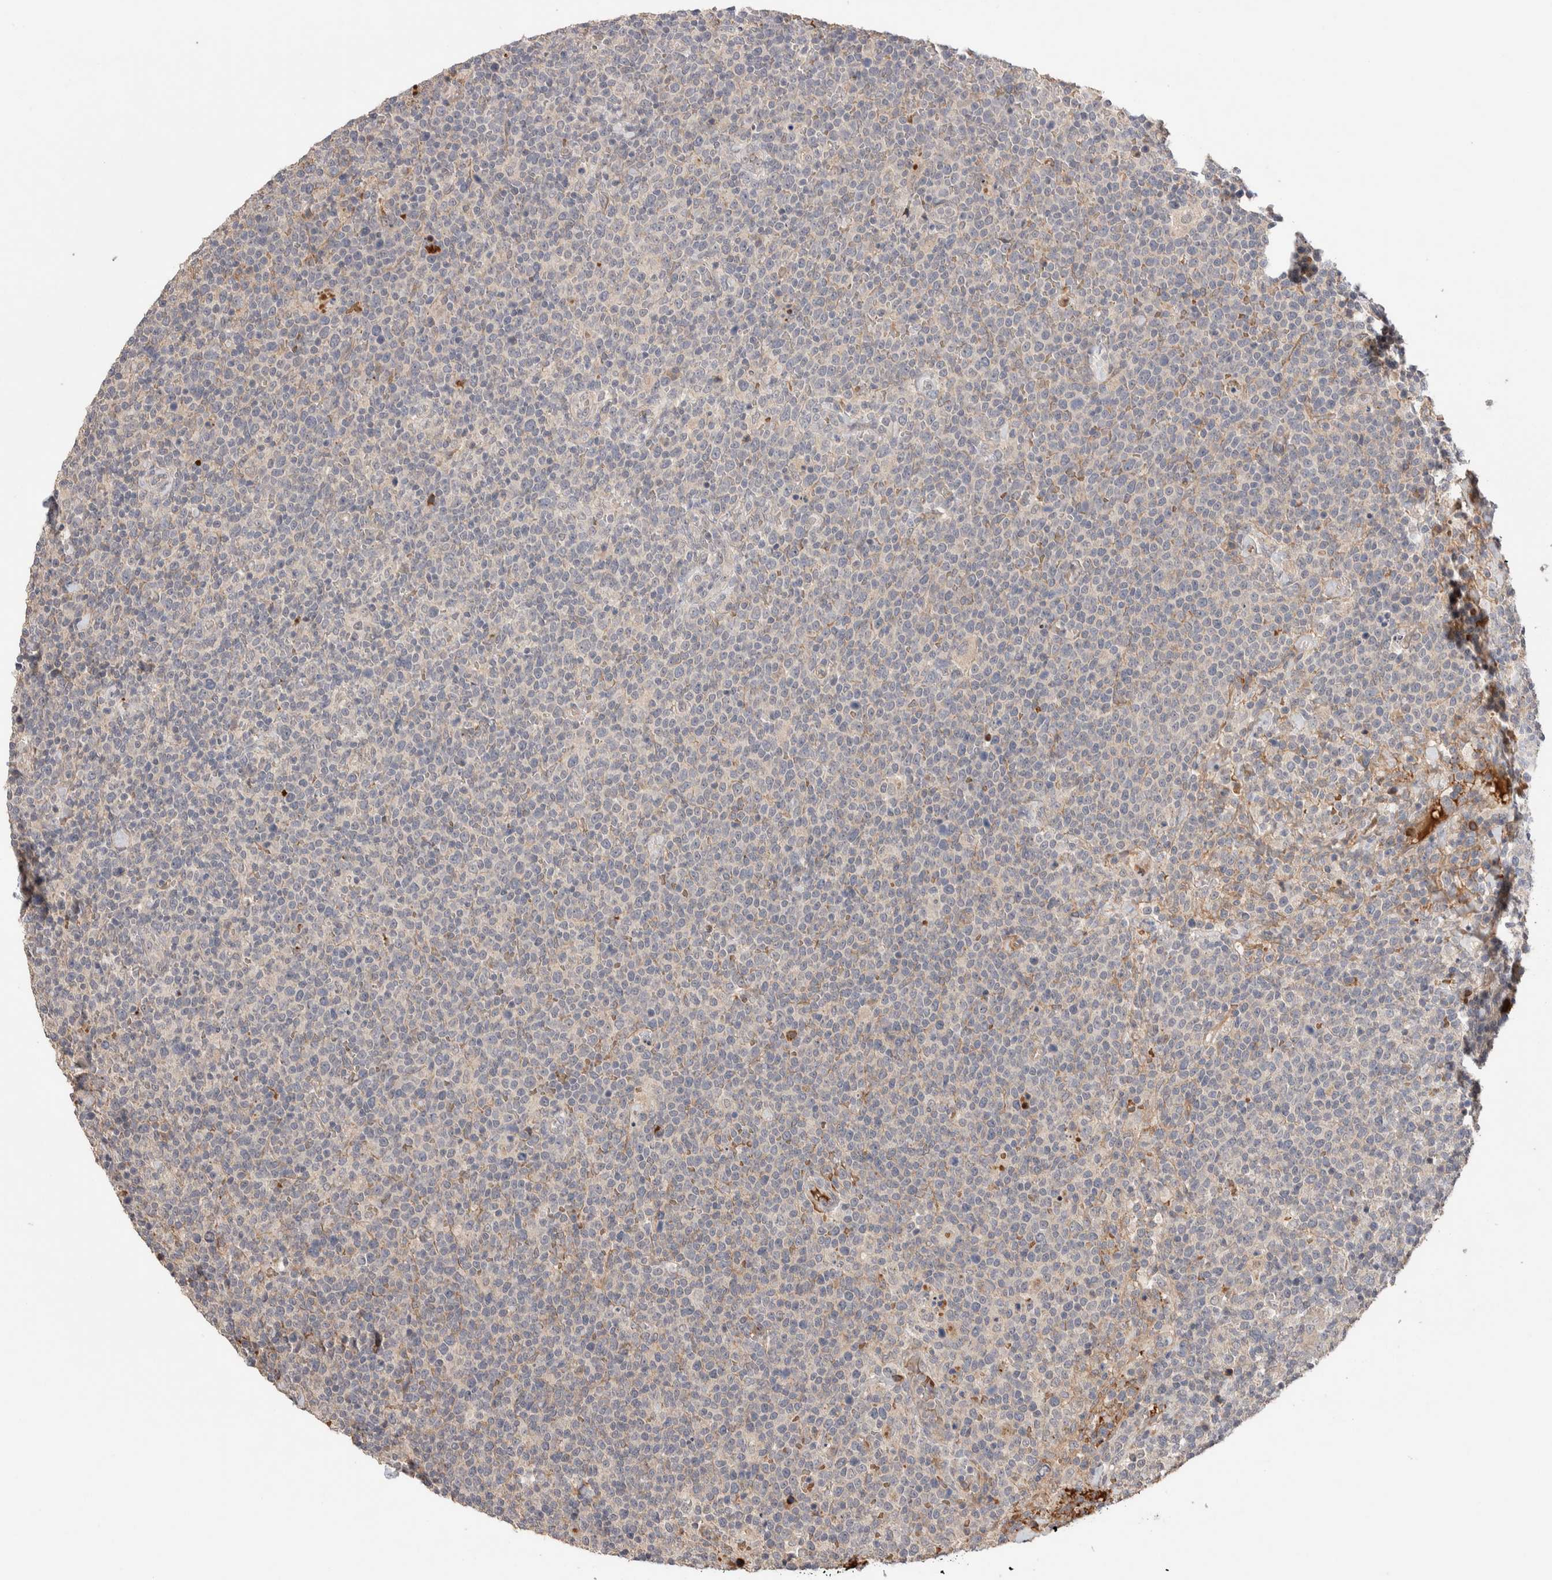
{"staining": {"intensity": "negative", "quantity": "none", "location": "none"}, "tissue": "lymphoma", "cell_type": "Tumor cells", "image_type": "cancer", "snomed": [{"axis": "morphology", "description": "Malignant lymphoma, non-Hodgkin's type, High grade"}, {"axis": "topography", "description": "Lymph node"}], "caption": "Human lymphoma stained for a protein using immunohistochemistry (IHC) displays no positivity in tumor cells.", "gene": "CASK", "patient": {"sex": "male", "age": 61}}